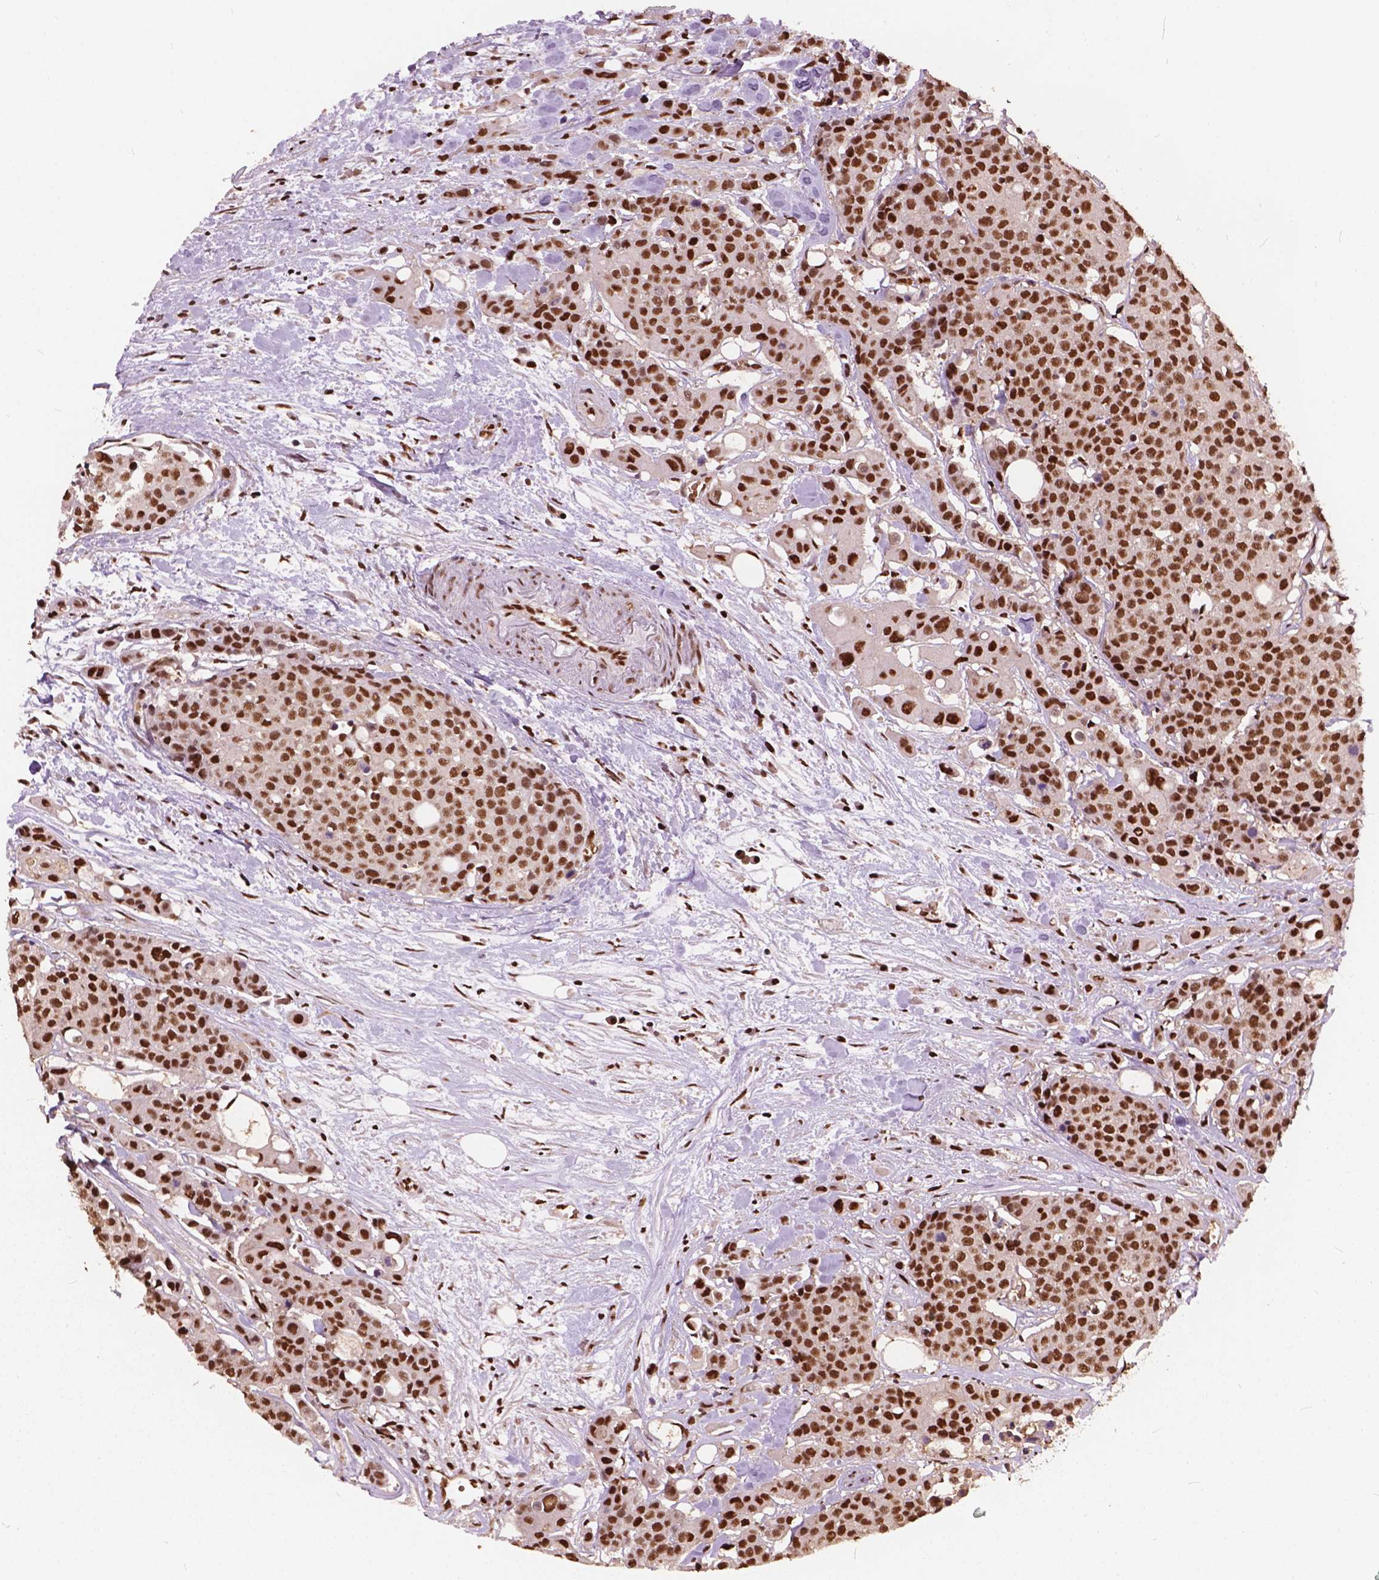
{"staining": {"intensity": "strong", "quantity": ">75%", "location": "nuclear"}, "tissue": "carcinoid", "cell_type": "Tumor cells", "image_type": "cancer", "snomed": [{"axis": "morphology", "description": "Carcinoid, malignant, NOS"}, {"axis": "topography", "description": "Colon"}], "caption": "Immunohistochemistry staining of carcinoid (malignant), which reveals high levels of strong nuclear staining in about >75% of tumor cells indicating strong nuclear protein staining. The staining was performed using DAB (3,3'-diaminobenzidine) (brown) for protein detection and nuclei were counterstained in hematoxylin (blue).", "gene": "ANP32B", "patient": {"sex": "male", "age": 81}}